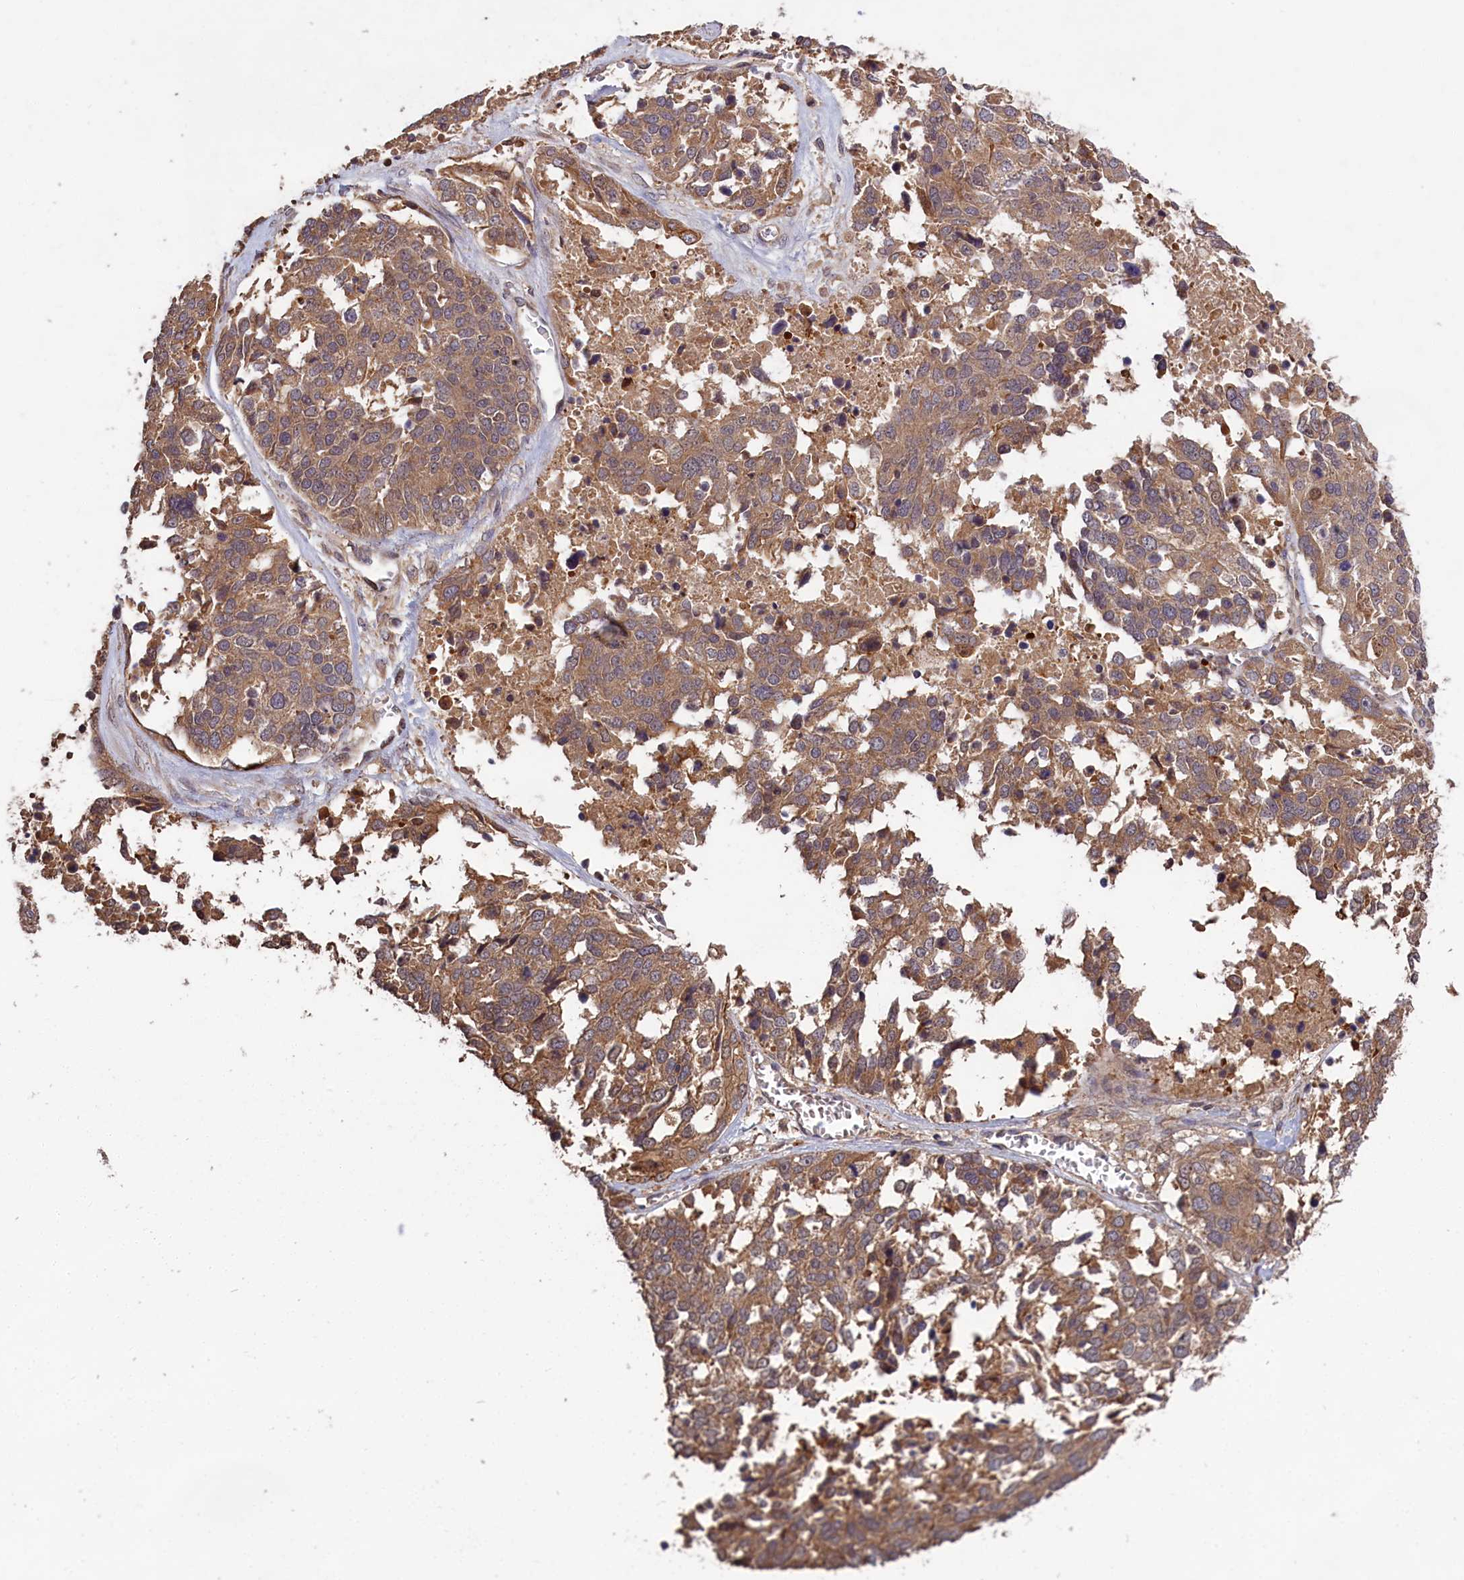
{"staining": {"intensity": "moderate", "quantity": ">75%", "location": "cytoplasmic/membranous"}, "tissue": "ovarian cancer", "cell_type": "Tumor cells", "image_type": "cancer", "snomed": [{"axis": "morphology", "description": "Cystadenocarcinoma, serous, NOS"}, {"axis": "topography", "description": "Ovary"}], "caption": "High-magnification brightfield microscopy of ovarian cancer stained with DAB (brown) and counterstained with hematoxylin (blue). tumor cells exhibit moderate cytoplasmic/membranous staining is present in approximately>75% of cells.", "gene": "DENND1B", "patient": {"sex": "female", "age": 44}}